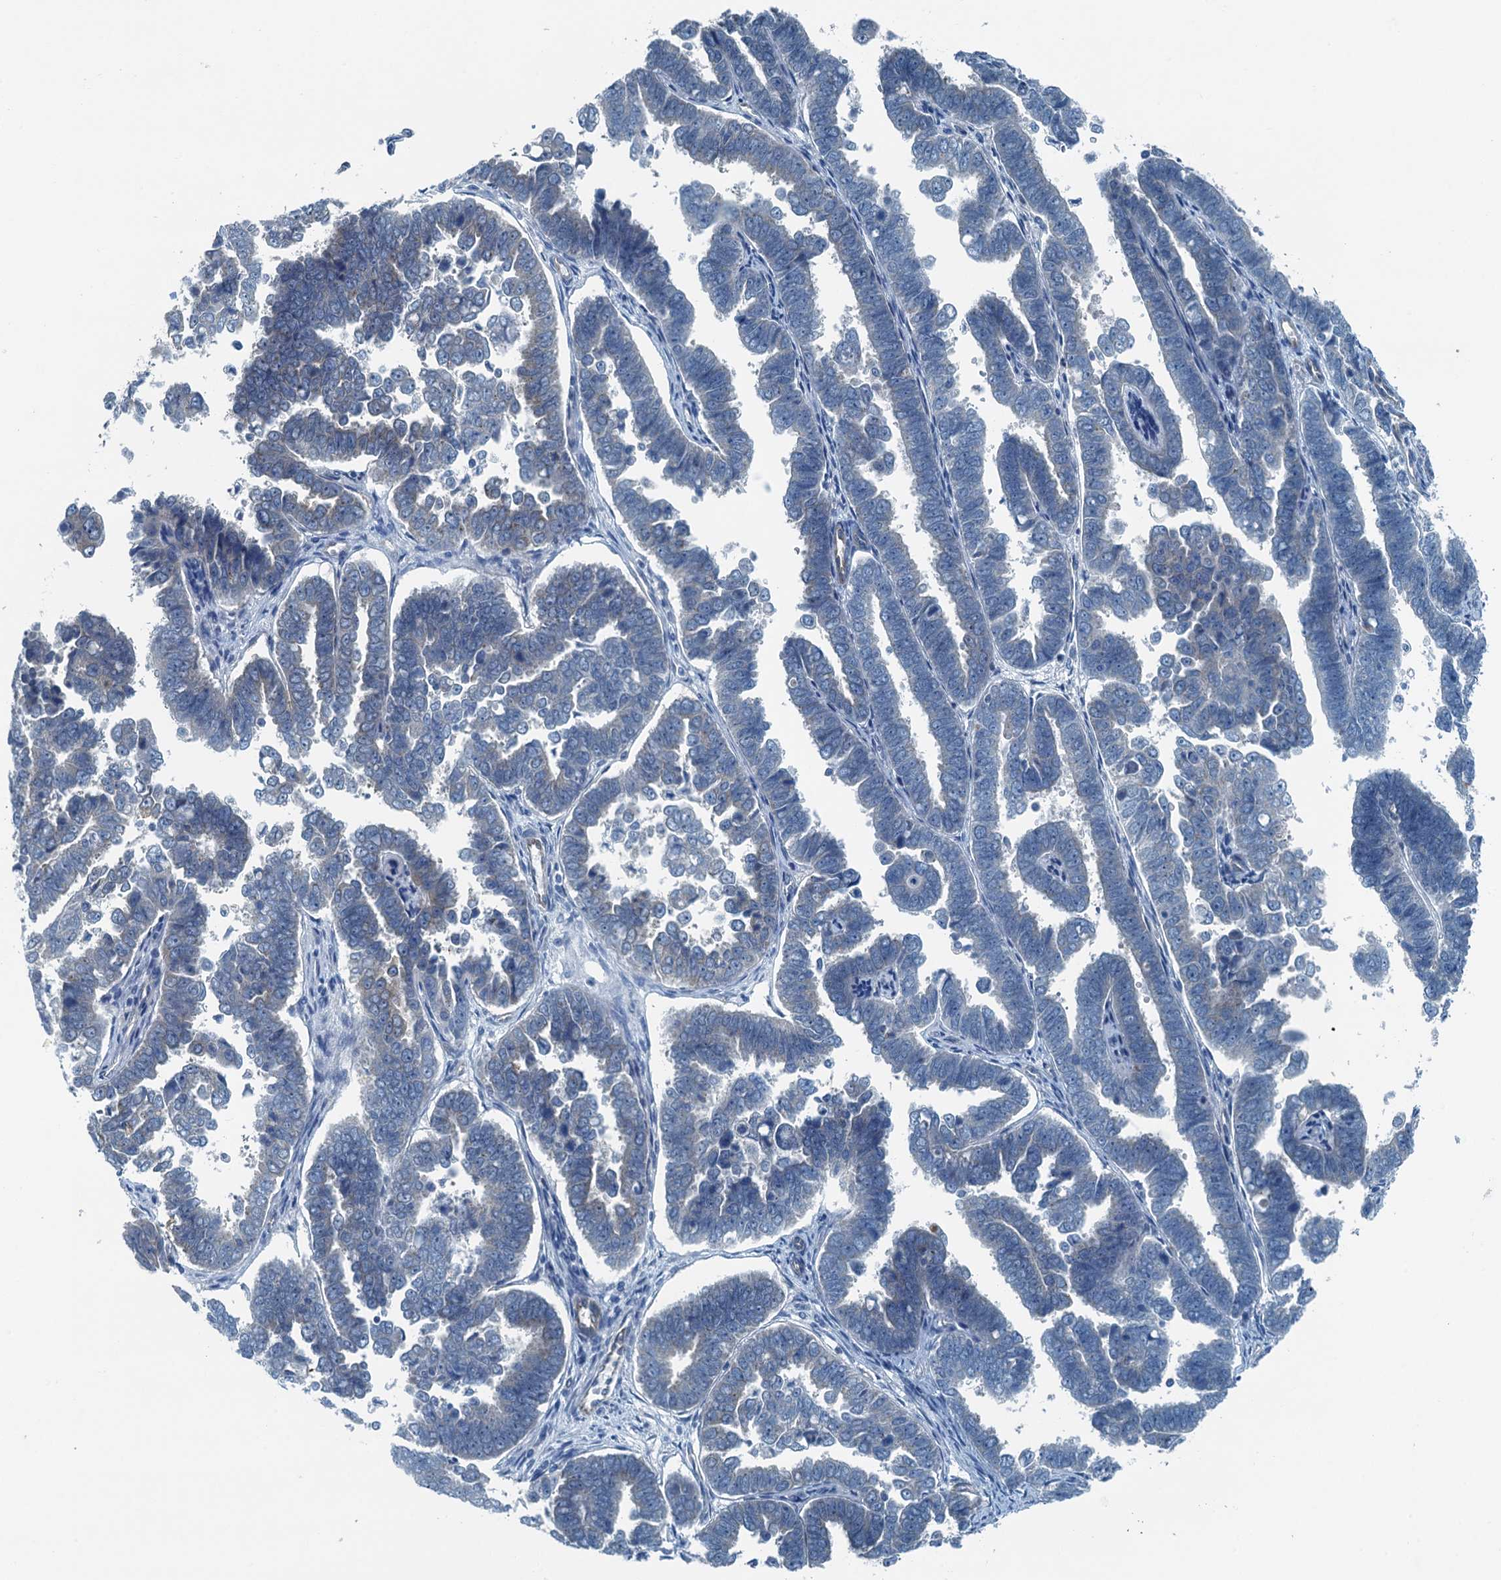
{"staining": {"intensity": "negative", "quantity": "none", "location": "none"}, "tissue": "endometrial cancer", "cell_type": "Tumor cells", "image_type": "cancer", "snomed": [{"axis": "morphology", "description": "Adenocarcinoma, NOS"}, {"axis": "topography", "description": "Endometrium"}], "caption": "An IHC histopathology image of endometrial cancer (adenocarcinoma) is shown. There is no staining in tumor cells of endometrial cancer (adenocarcinoma).", "gene": "GFOD2", "patient": {"sex": "female", "age": 75}}